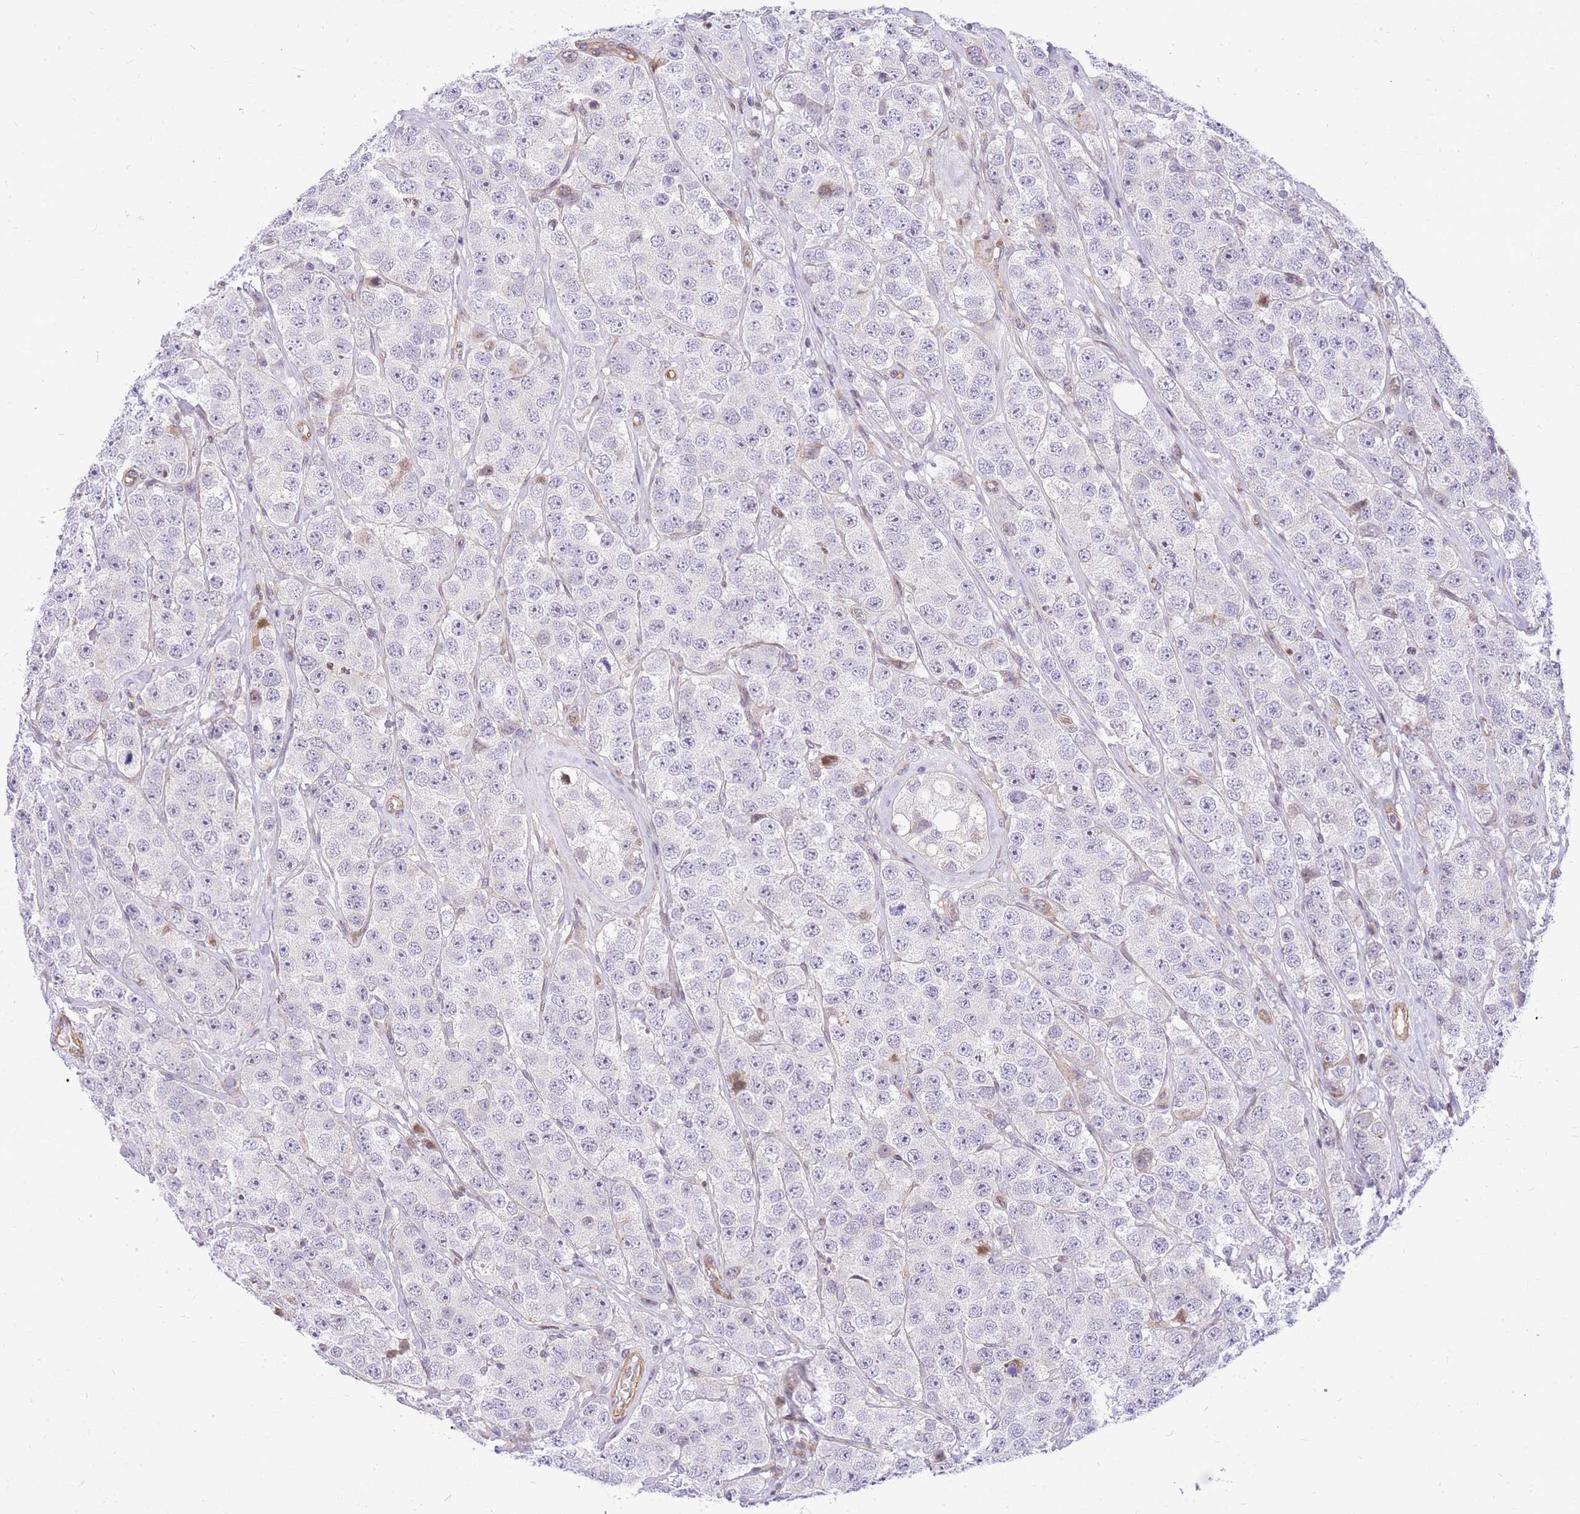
{"staining": {"intensity": "negative", "quantity": "none", "location": "none"}, "tissue": "testis cancer", "cell_type": "Tumor cells", "image_type": "cancer", "snomed": [{"axis": "morphology", "description": "Seminoma, NOS"}, {"axis": "topography", "description": "Testis"}], "caption": "Human testis cancer stained for a protein using immunohistochemistry (IHC) reveals no positivity in tumor cells.", "gene": "S100PBP", "patient": {"sex": "male", "age": 28}}